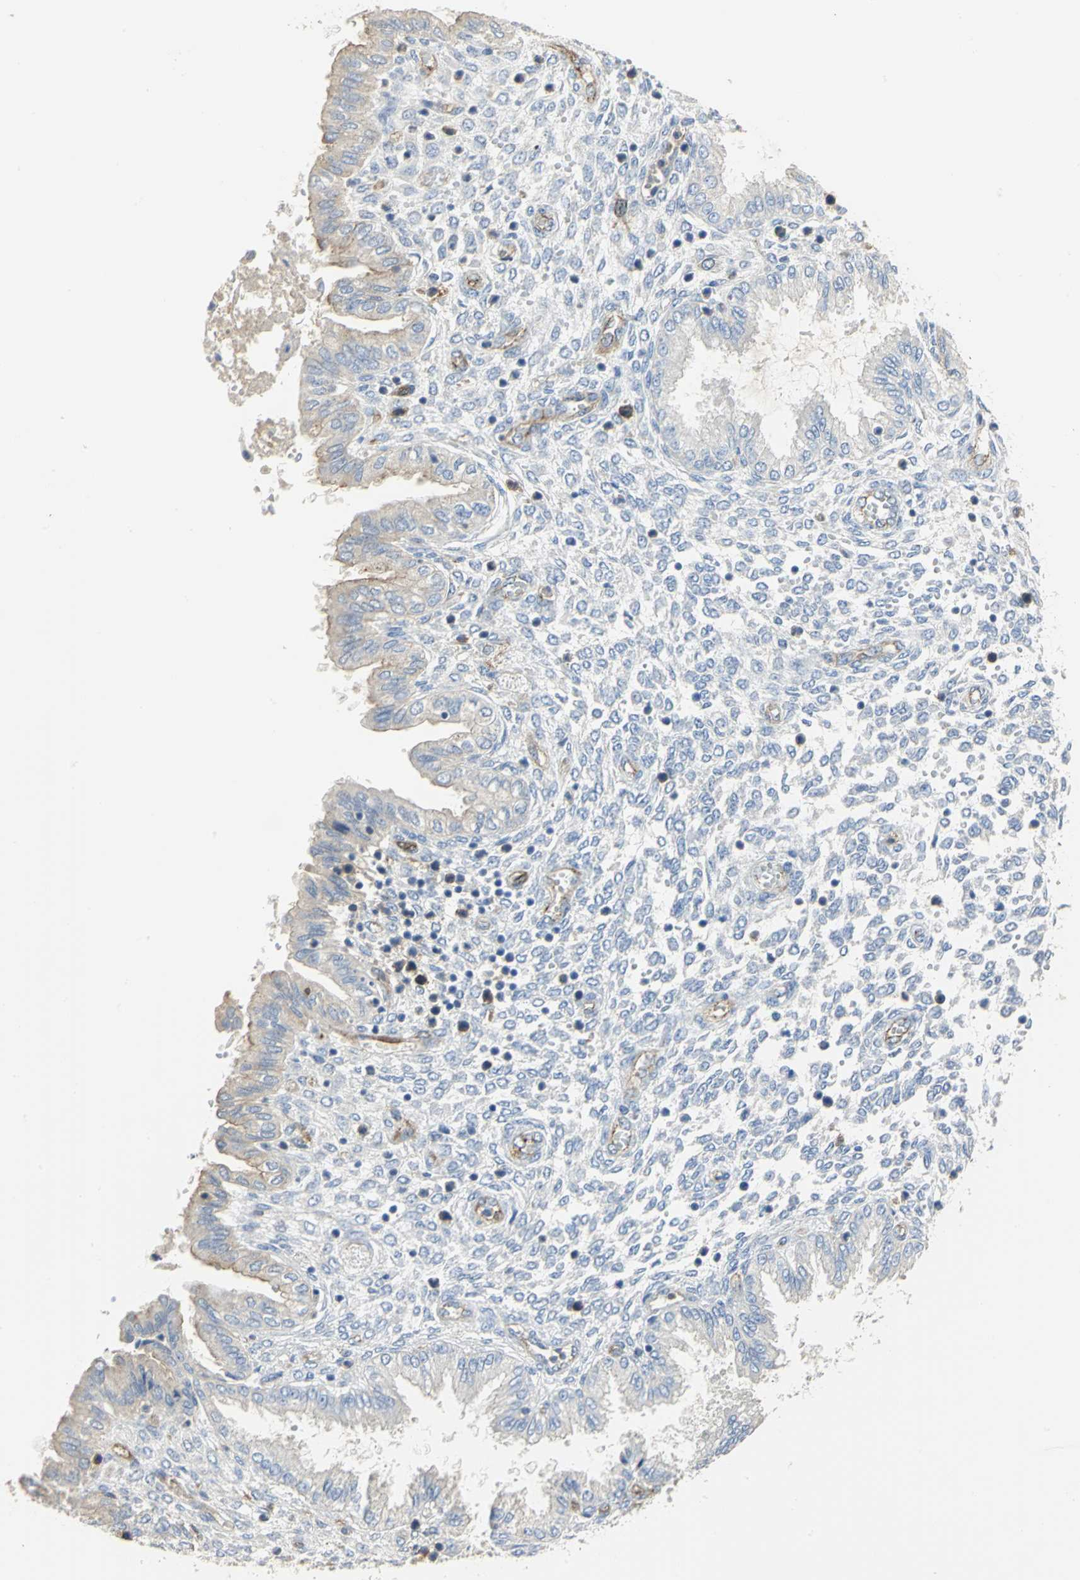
{"staining": {"intensity": "negative", "quantity": "none", "location": "none"}, "tissue": "endometrium", "cell_type": "Cells in endometrial stroma", "image_type": "normal", "snomed": [{"axis": "morphology", "description": "Normal tissue, NOS"}, {"axis": "topography", "description": "Endometrium"}], "caption": "IHC of benign endometrium exhibits no staining in cells in endometrial stroma. (Immunohistochemistry, brightfield microscopy, high magnification).", "gene": "DLGAP5", "patient": {"sex": "female", "age": 33}}